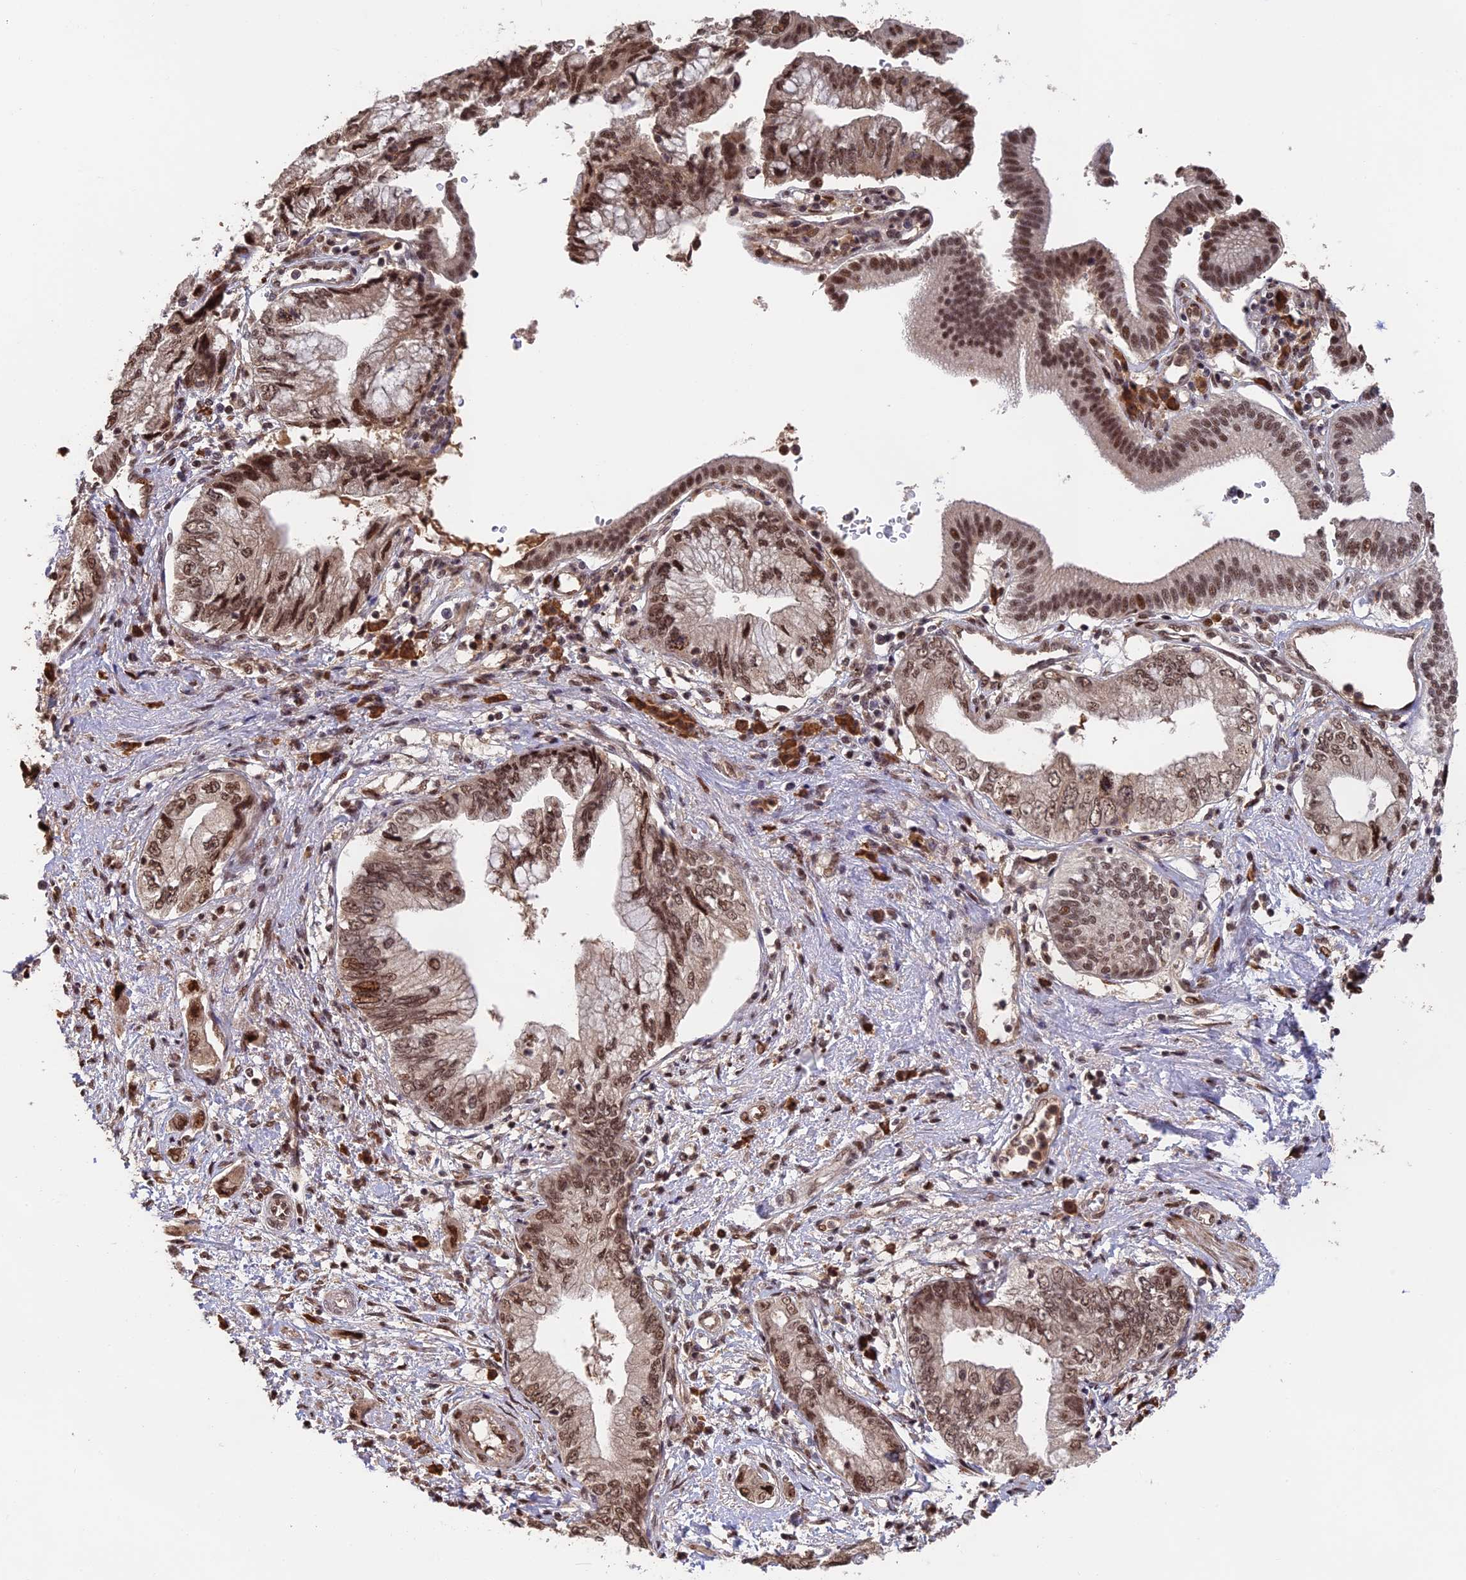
{"staining": {"intensity": "moderate", "quantity": ">75%", "location": "nuclear"}, "tissue": "pancreatic cancer", "cell_type": "Tumor cells", "image_type": "cancer", "snomed": [{"axis": "morphology", "description": "Adenocarcinoma, NOS"}, {"axis": "topography", "description": "Pancreas"}], "caption": "Human pancreatic adenocarcinoma stained with a protein marker reveals moderate staining in tumor cells.", "gene": "OSBPL1A", "patient": {"sex": "female", "age": 73}}